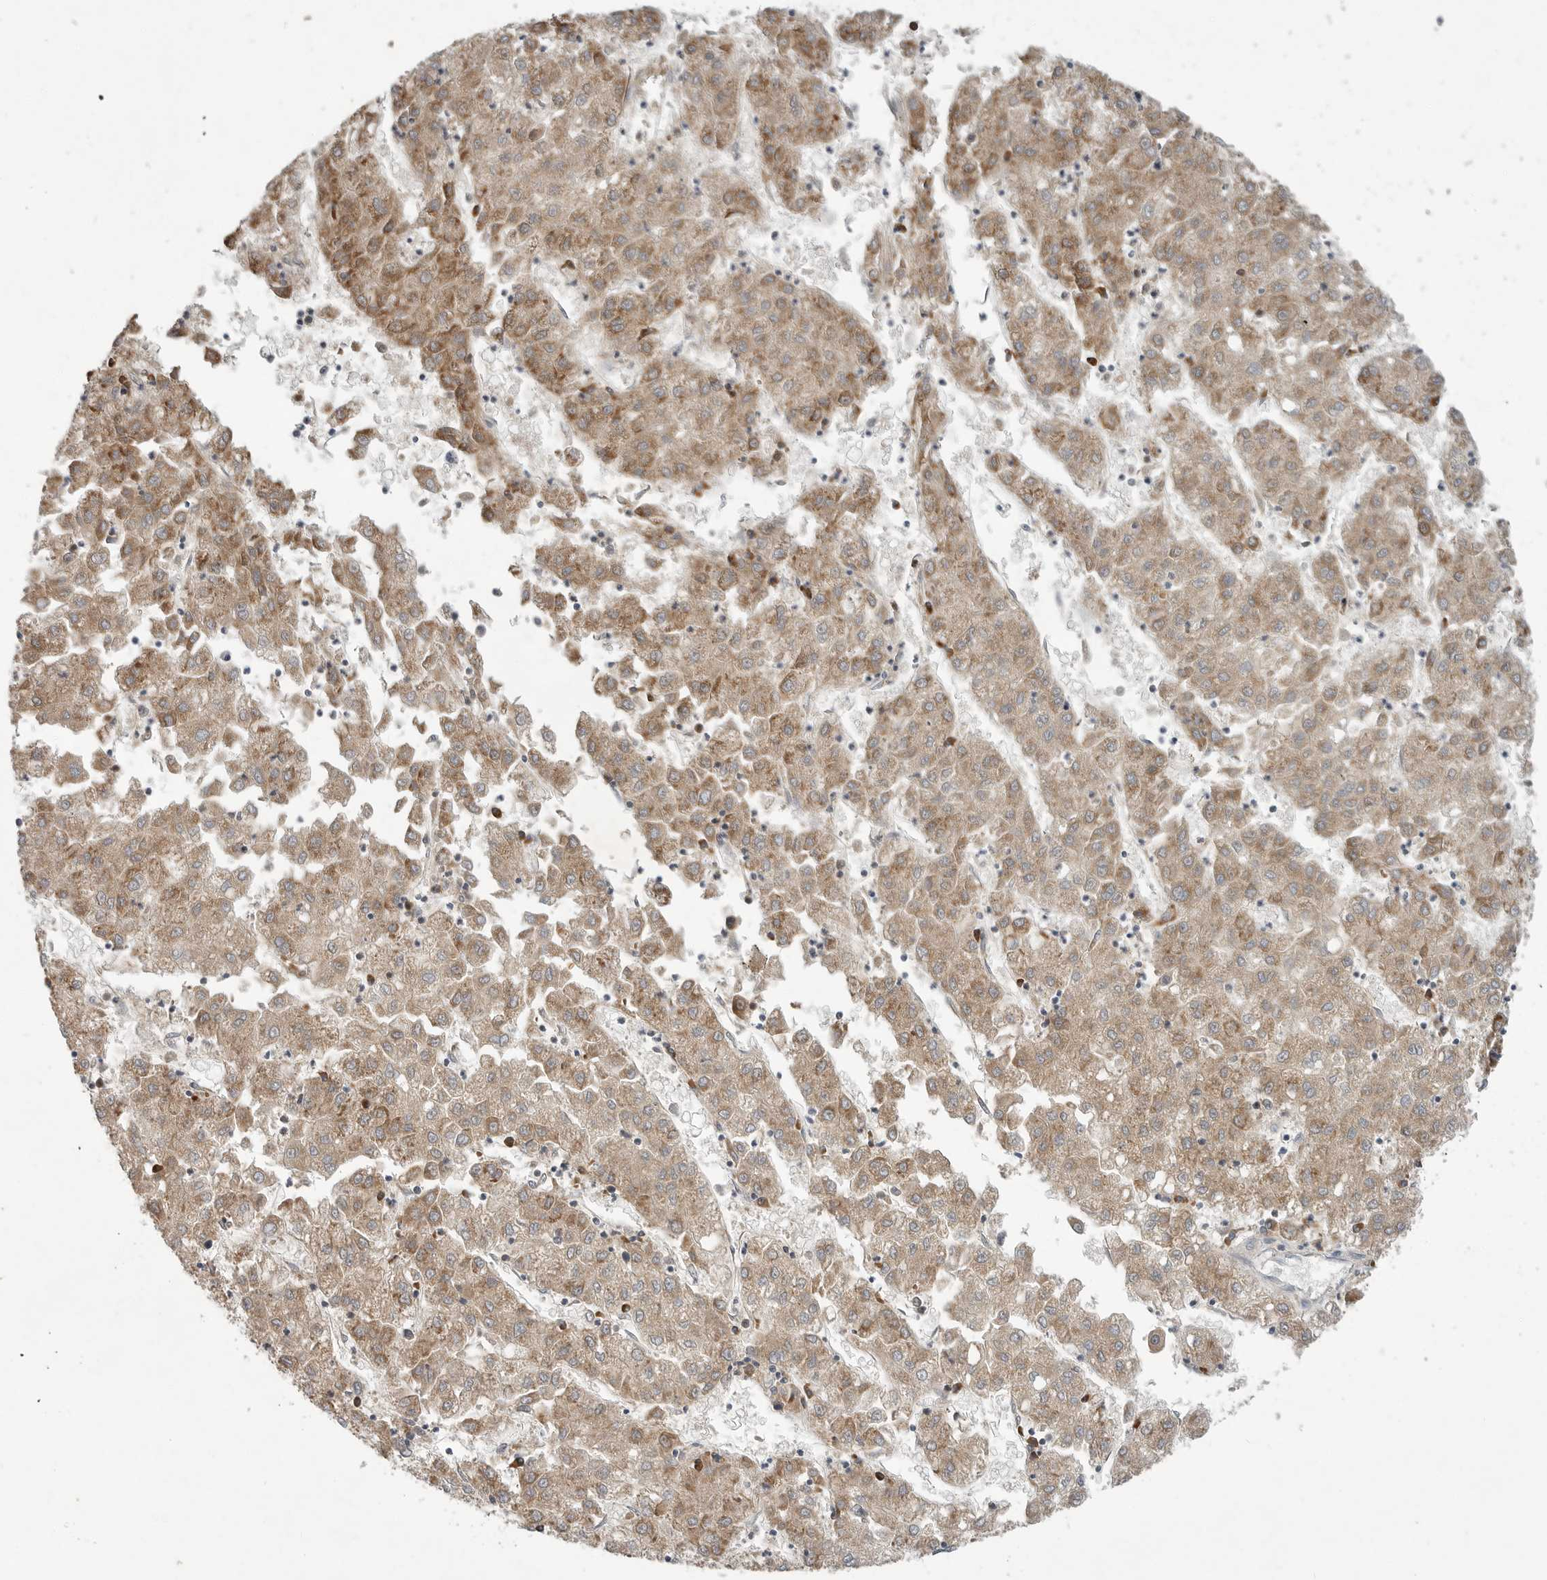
{"staining": {"intensity": "moderate", "quantity": ">75%", "location": "cytoplasmic/membranous"}, "tissue": "liver cancer", "cell_type": "Tumor cells", "image_type": "cancer", "snomed": [{"axis": "morphology", "description": "Carcinoma, Hepatocellular, NOS"}, {"axis": "topography", "description": "Liver"}], "caption": "Immunohistochemical staining of liver cancer (hepatocellular carcinoma) displays medium levels of moderate cytoplasmic/membranous expression in about >75% of tumor cells.", "gene": "OSBPL9", "patient": {"sex": "male", "age": 72}}